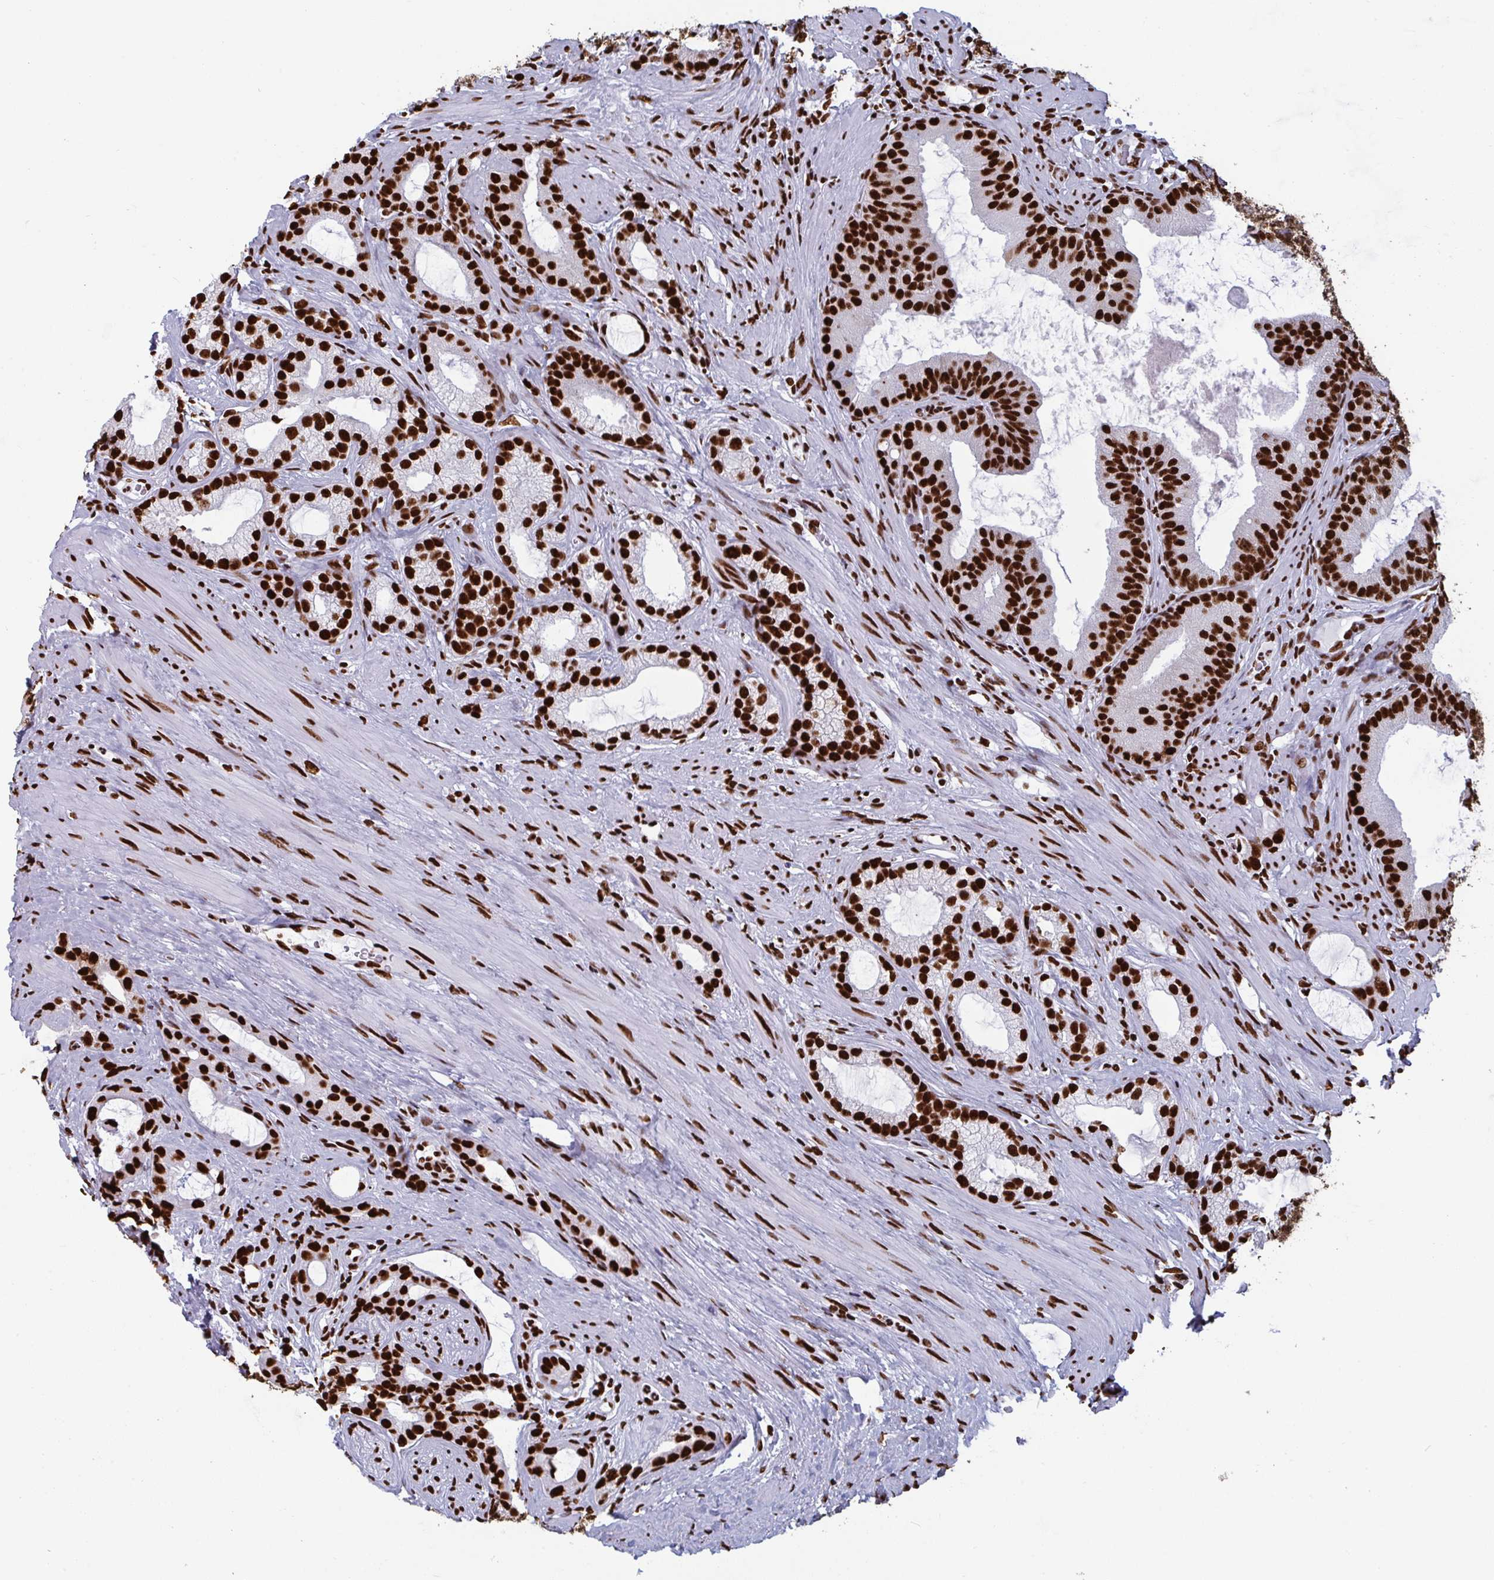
{"staining": {"intensity": "strong", "quantity": ">75%", "location": "nuclear"}, "tissue": "prostate cancer", "cell_type": "Tumor cells", "image_type": "cancer", "snomed": [{"axis": "morphology", "description": "Adenocarcinoma, High grade"}, {"axis": "topography", "description": "Prostate"}], "caption": "DAB immunohistochemical staining of prostate cancer demonstrates strong nuclear protein expression in approximately >75% of tumor cells. (brown staining indicates protein expression, while blue staining denotes nuclei).", "gene": "GAR1", "patient": {"sex": "male", "age": 65}}